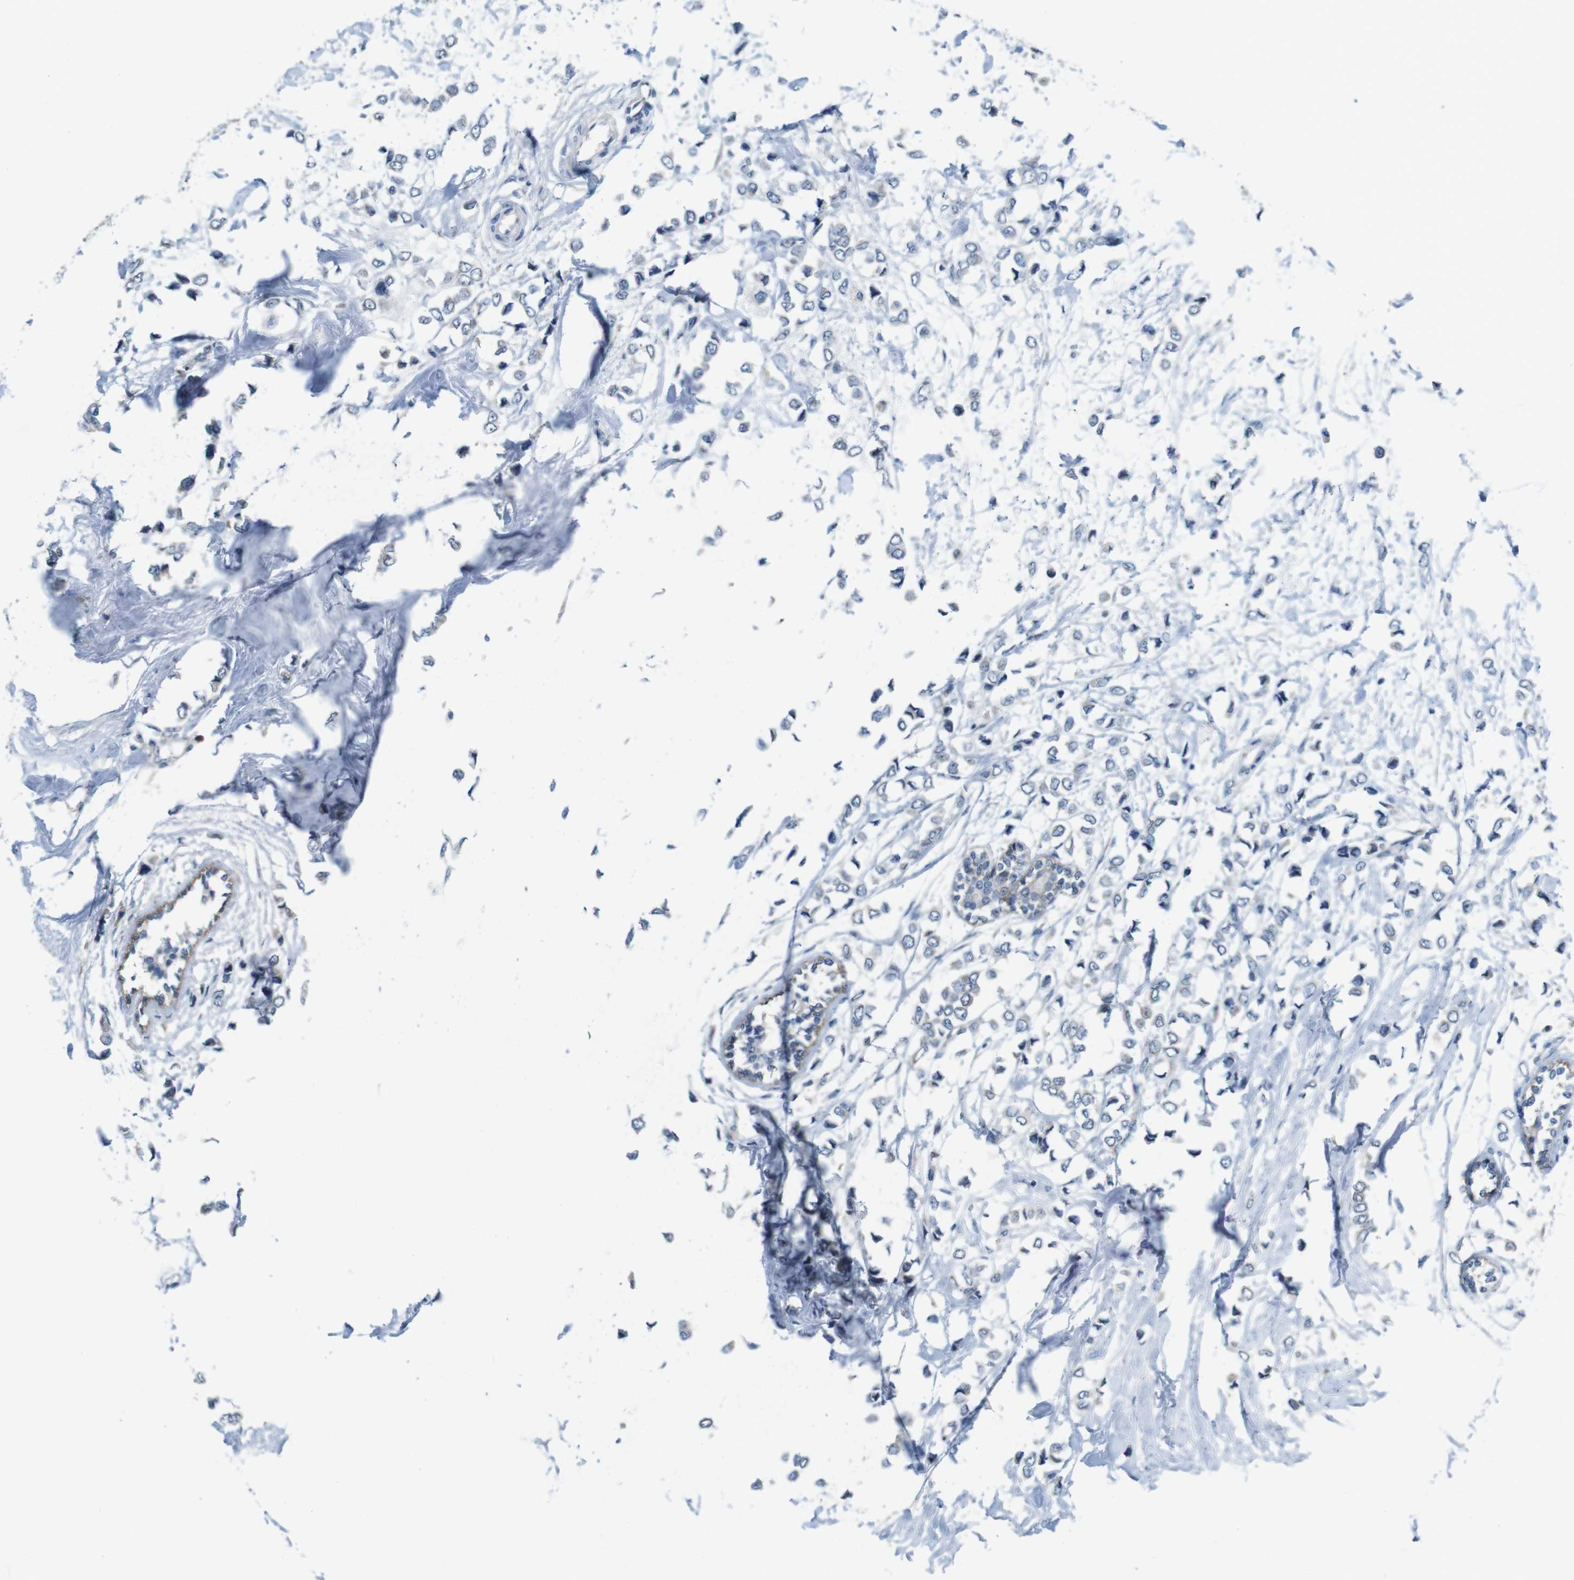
{"staining": {"intensity": "negative", "quantity": "none", "location": "none"}, "tissue": "breast cancer", "cell_type": "Tumor cells", "image_type": "cancer", "snomed": [{"axis": "morphology", "description": "Lobular carcinoma"}, {"axis": "topography", "description": "Breast"}], "caption": "There is no significant positivity in tumor cells of breast cancer (lobular carcinoma).", "gene": "SKI", "patient": {"sex": "female", "age": 51}}